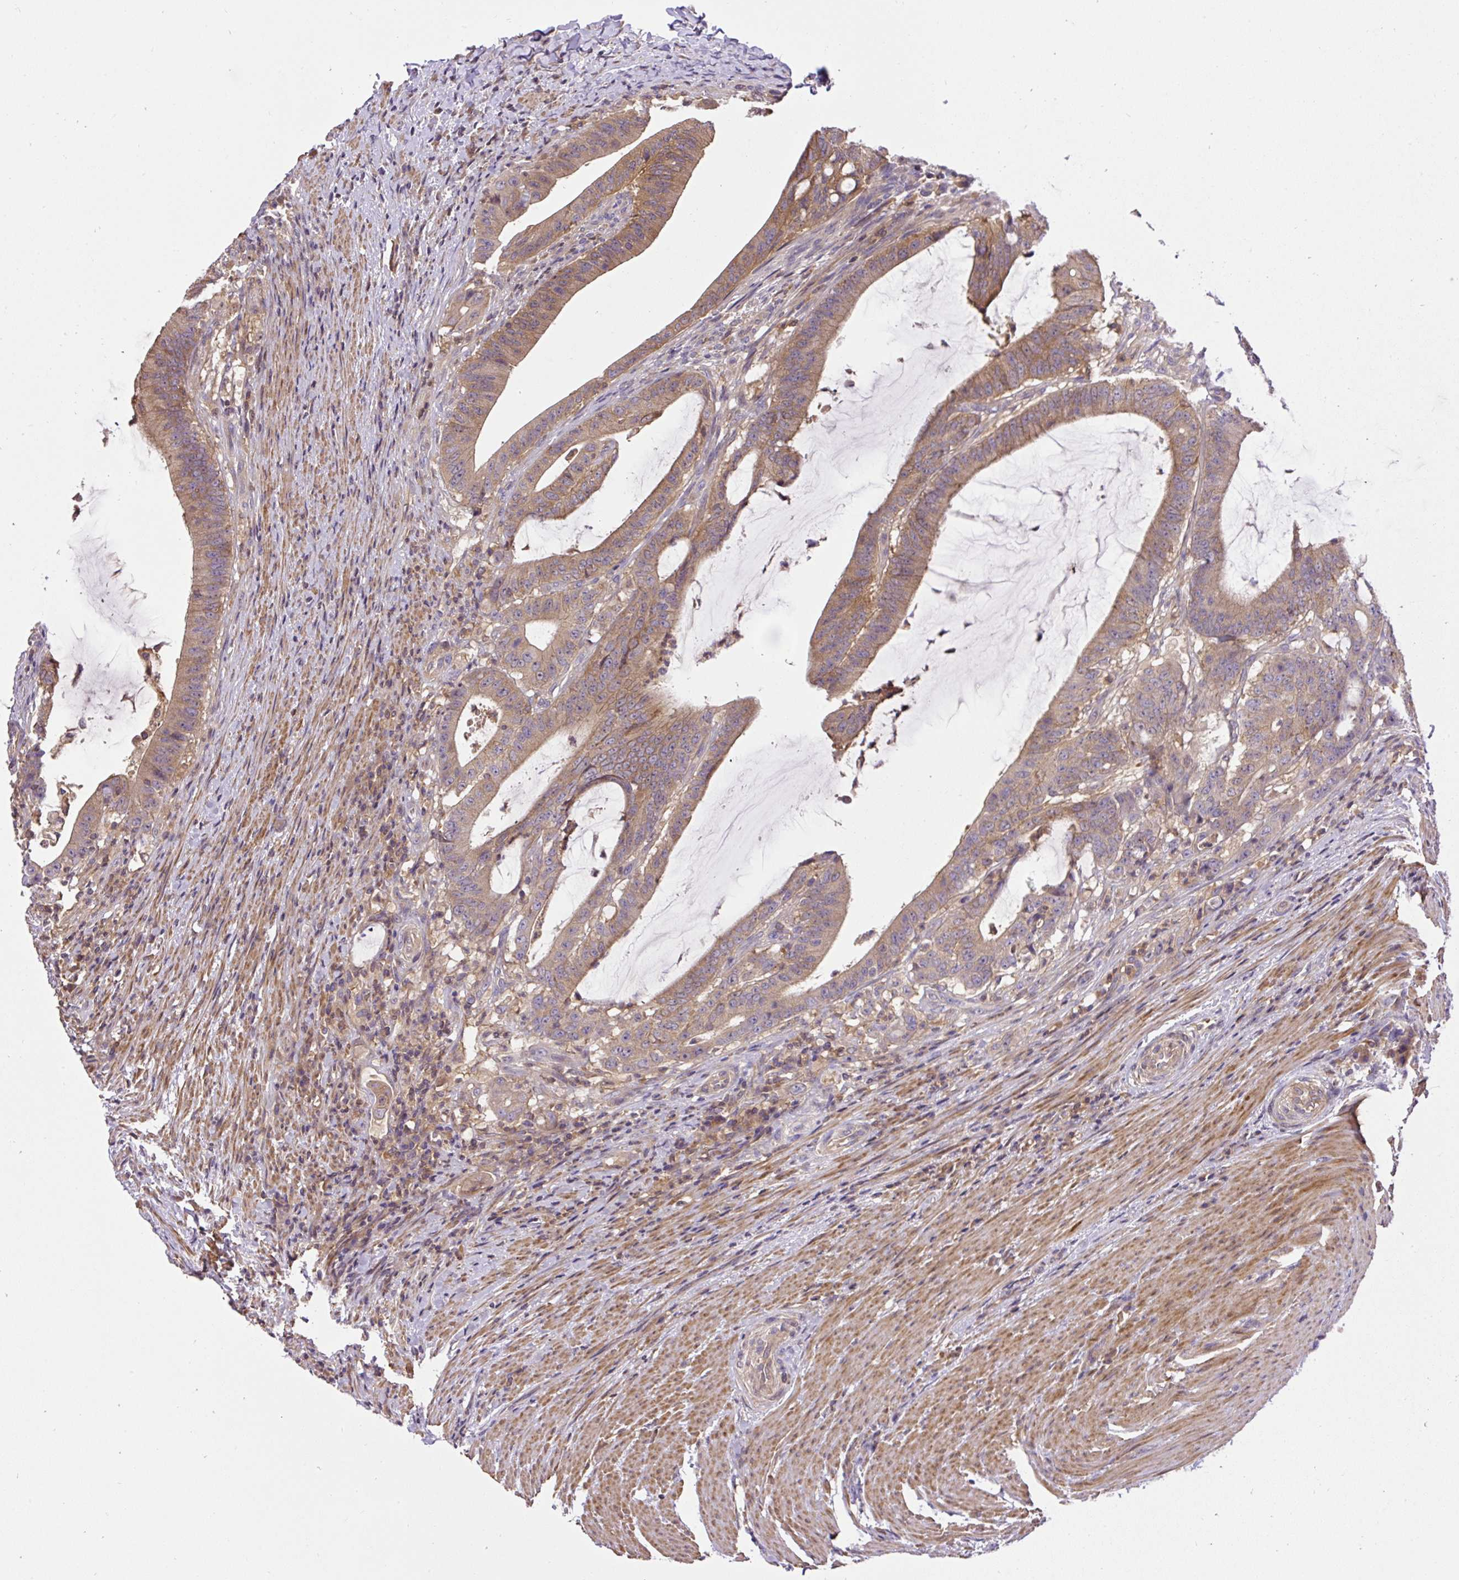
{"staining": {"intensity": "moderate", "quantity": ">75%", "location": "cytoplasmic/membranous"}, "tissue": "colorectal cancer", "cell_type": "Tumor cells", "image_type": "cancer", "snomed": [{"axis": "morphology", "description": "Adenocarcinoma, NOS"}, {"axis": "topography", "description": "Colon"}], "caption": "Colorectal cancer (adenocarcinoma) stained with a protein marker reveals moderate staining in tumor cells.", "gene": "CCDC28A", "patient": {"sex": "female", "age": 43}}